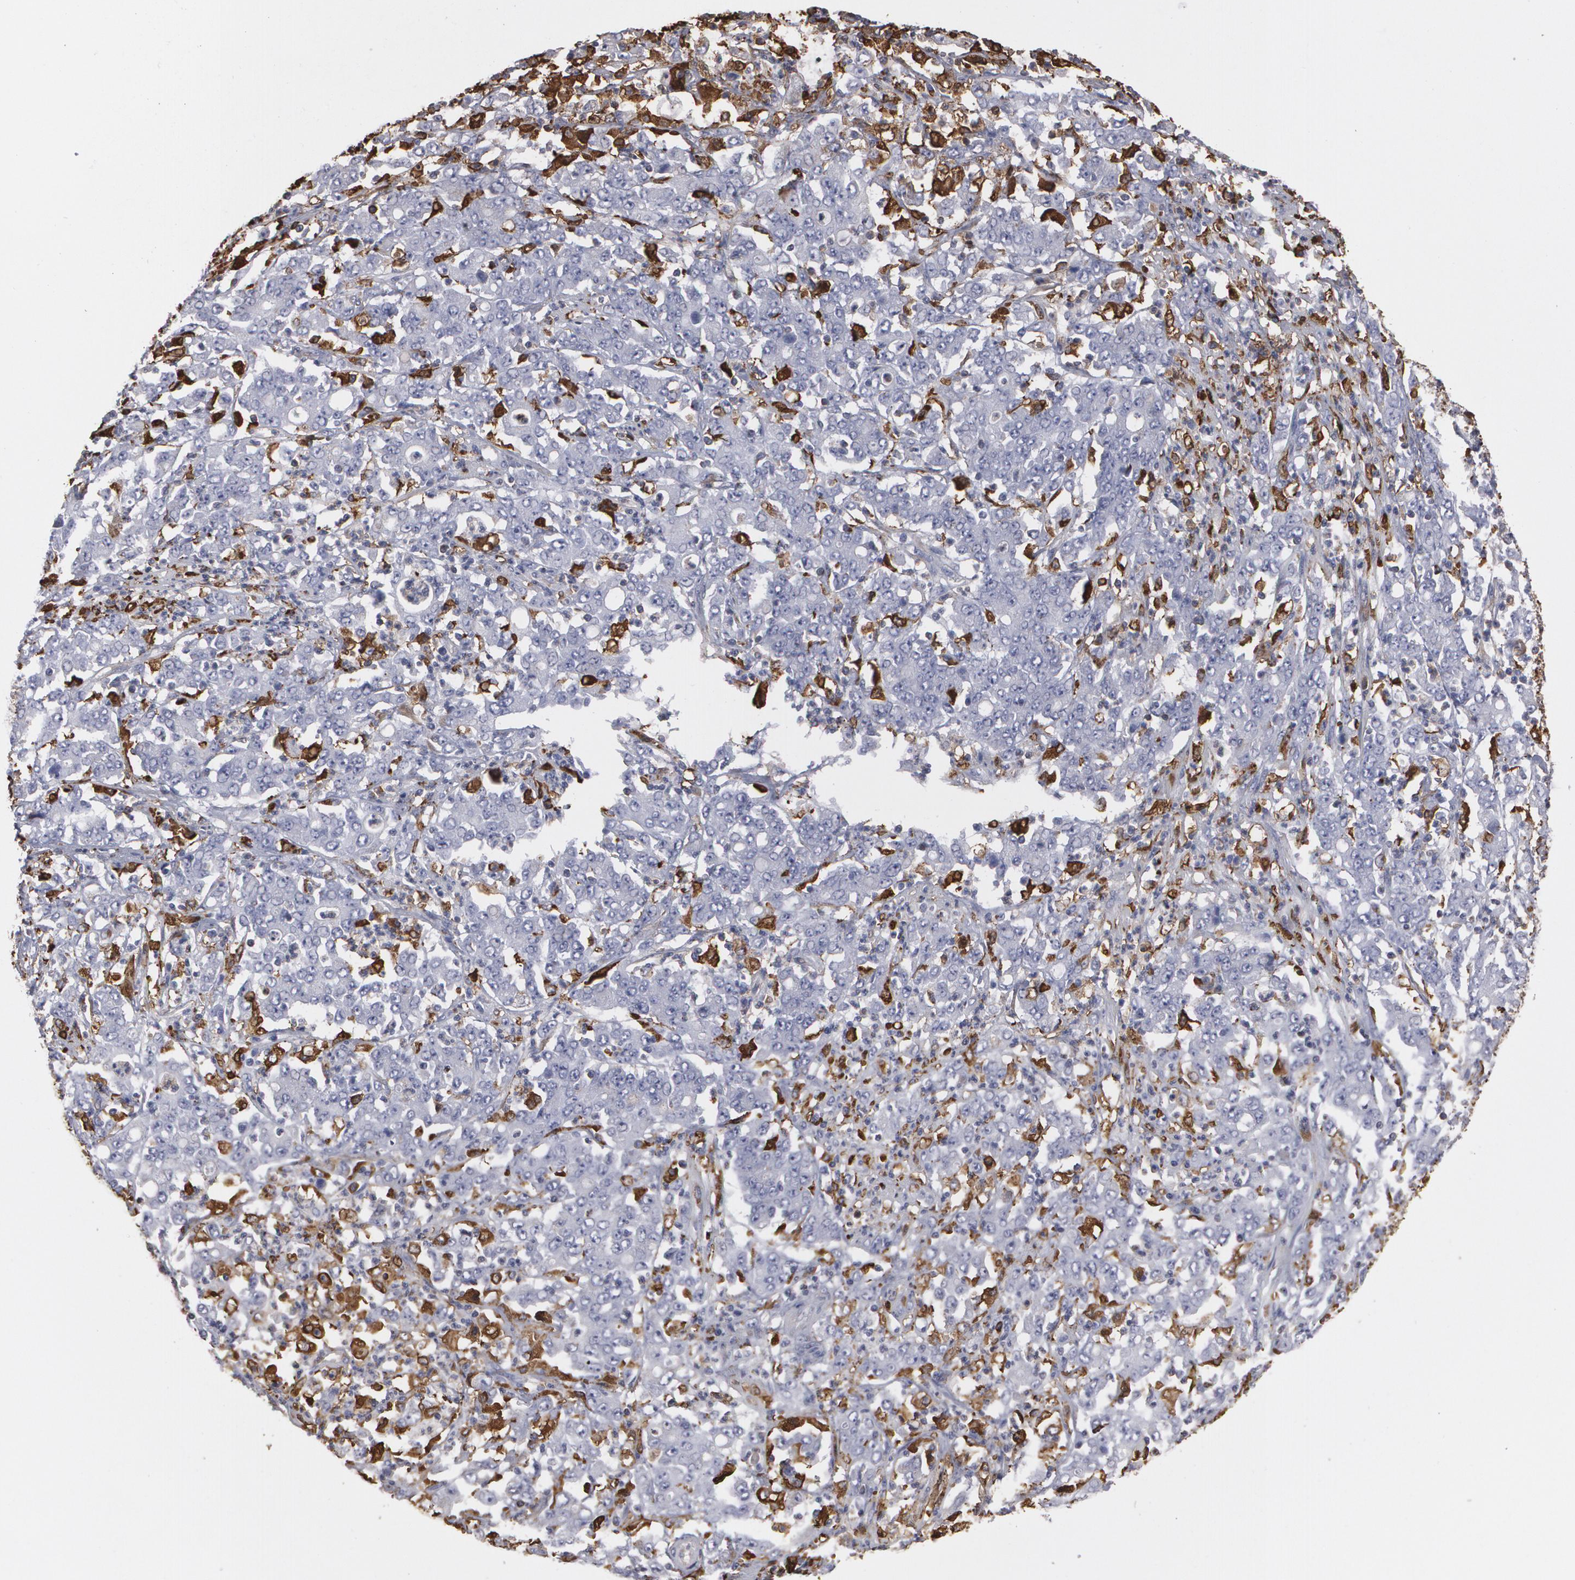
{"staining": {"intensity": "weak", "quantity": "25%-75%", "location": "cytoplasmic/membranous"}, "tissue": "stomach cancer", "cell_type": "Tumor cells", "image_type": "cancer", "snomed": [{"axis": "morphology", "description": "Adenocarcinoma, NOS"}, {"axis": "topography", "description": "Stomach, lower"}], "caption": "Immunohistochemical staining of adenocarcinoma (stomach) shows low levels of weak cytoplasmic/membranous protein staining in about 25%-75% of tumor cells.", "gene": "ODC1", "patient": {"sex": "female", "age": 71}}